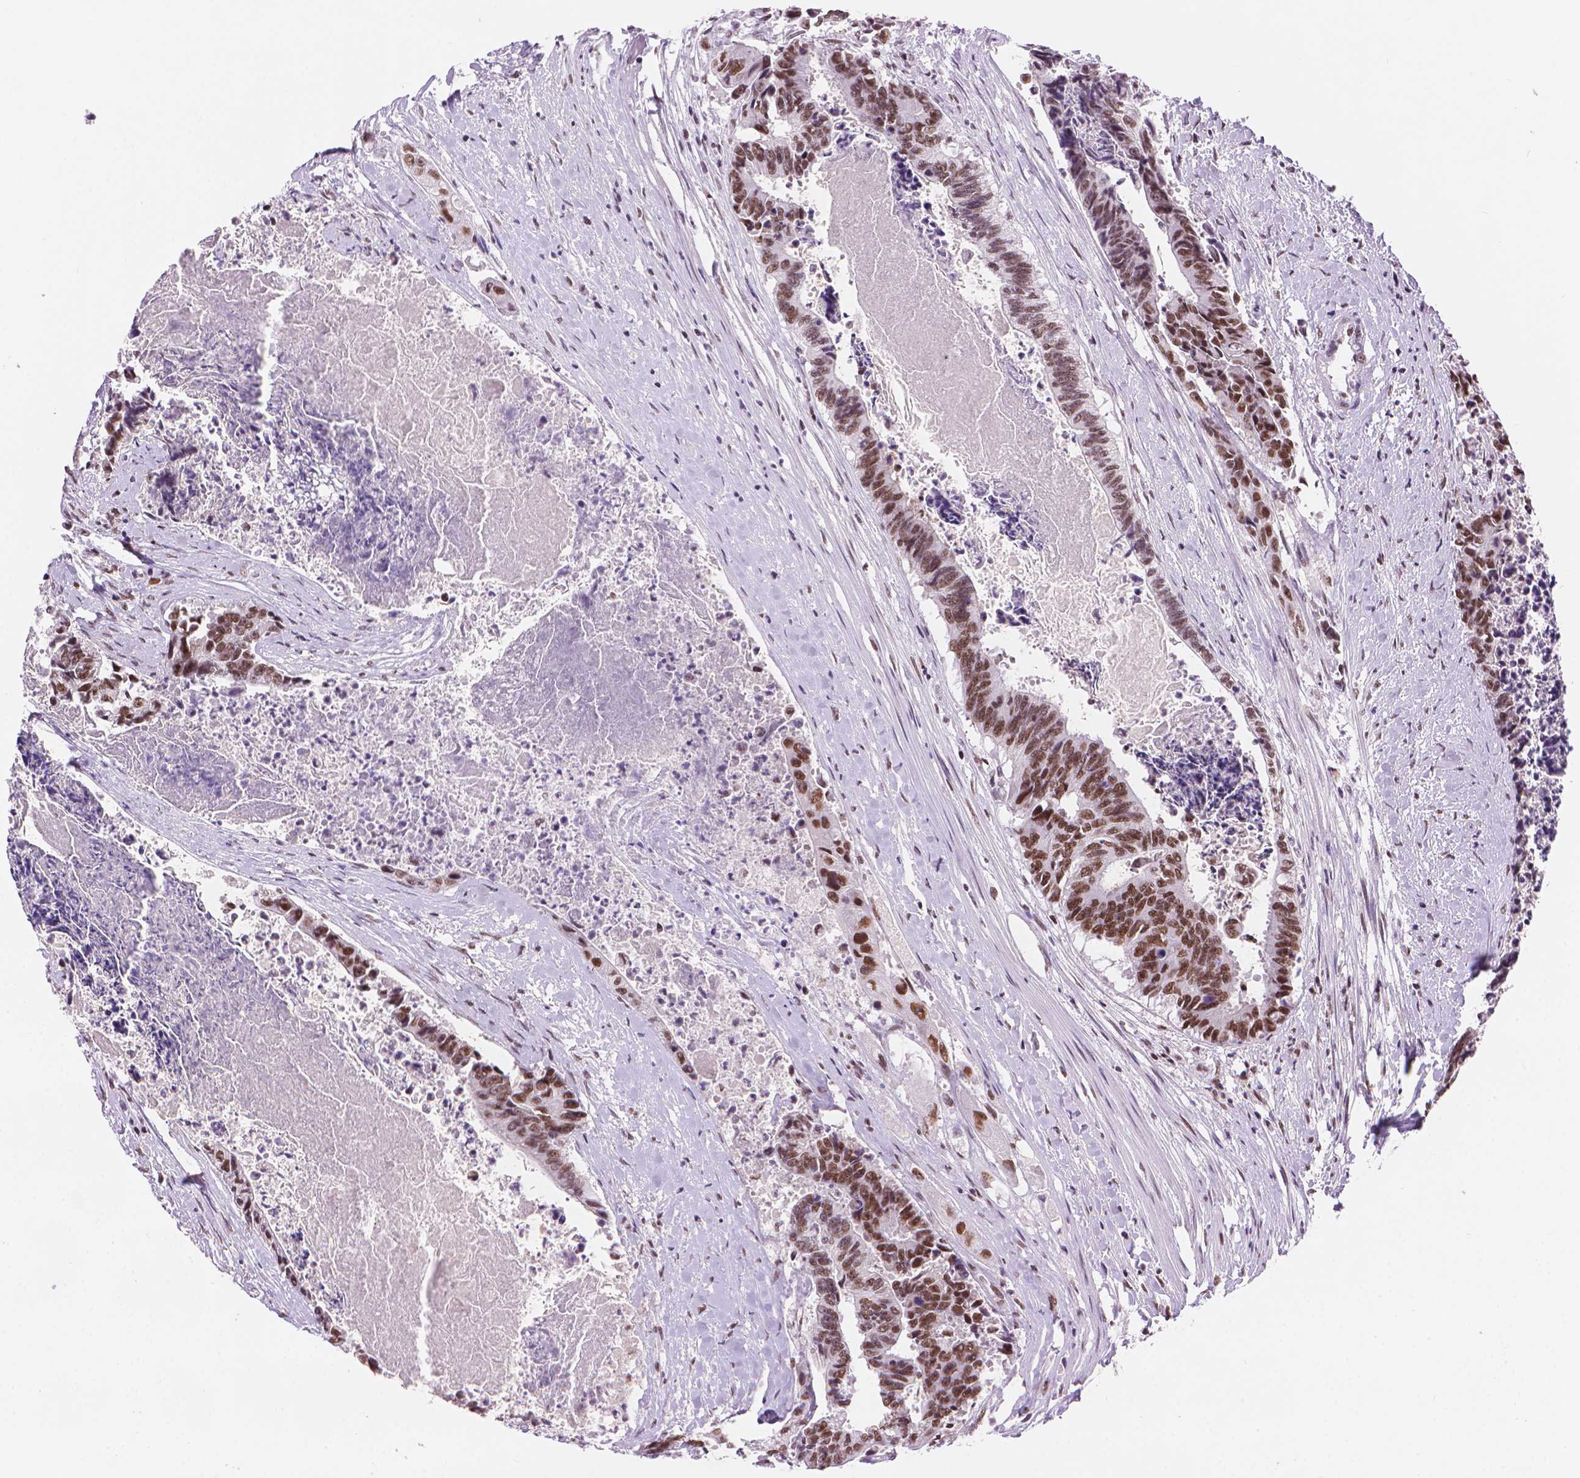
{"staining": {"intensity": "moderate", "quantity": ">75%", "location": "nuclear"}, "tissue": "colorectal cancer", "cell_type": "Tumor cells", "image_type": "cancer", "snomed": [{"axis": "morphology", "description": "Adenocarcinoma, NOS"}, {"axis": "topography", "description": "Rectum"}], "caption": "Colorectal cancer stained with a brown dye reveals moderate nuclear positive positivity in approximately >75% of tumor cells.", "gene": "RPA4", "patient": {"sex": "male", "age": 54}}